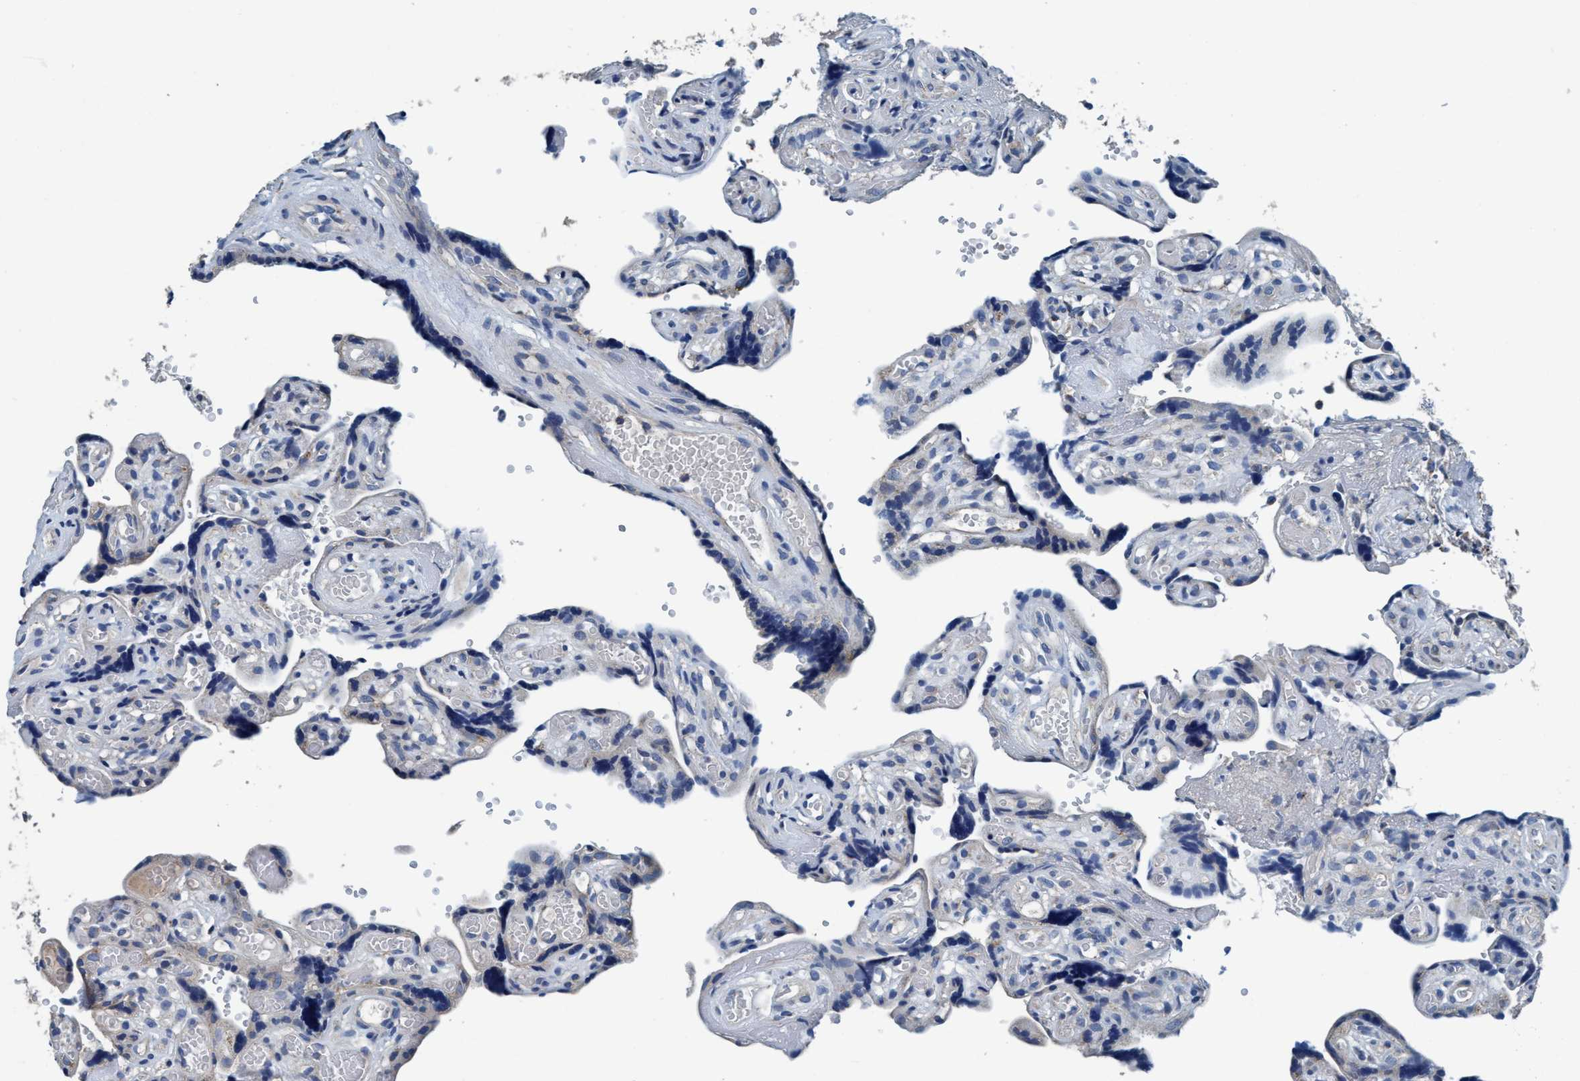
{"staining": {"intensity": "moderate", "quantity": "<25%", "location": "cytoplasmic/membranous"}, "tissue": "placenta", "cell_type": "Trophoblastic cells", "image_type": "normal", "snomed": [{"axis": "morphology", "description": "Normal tissue, NOS"}, {"axis": "topography", "description": "Placenta"}], "caption": "IHC histopathology image of normal human placenta stained for a protein (brown), which shows low levels of moderate cytoplasmic/membranous positivity in about <25% of trophoblastic cells.", "gene": "ANKFN1", "patient": {"sex": "female", "age": 30}}